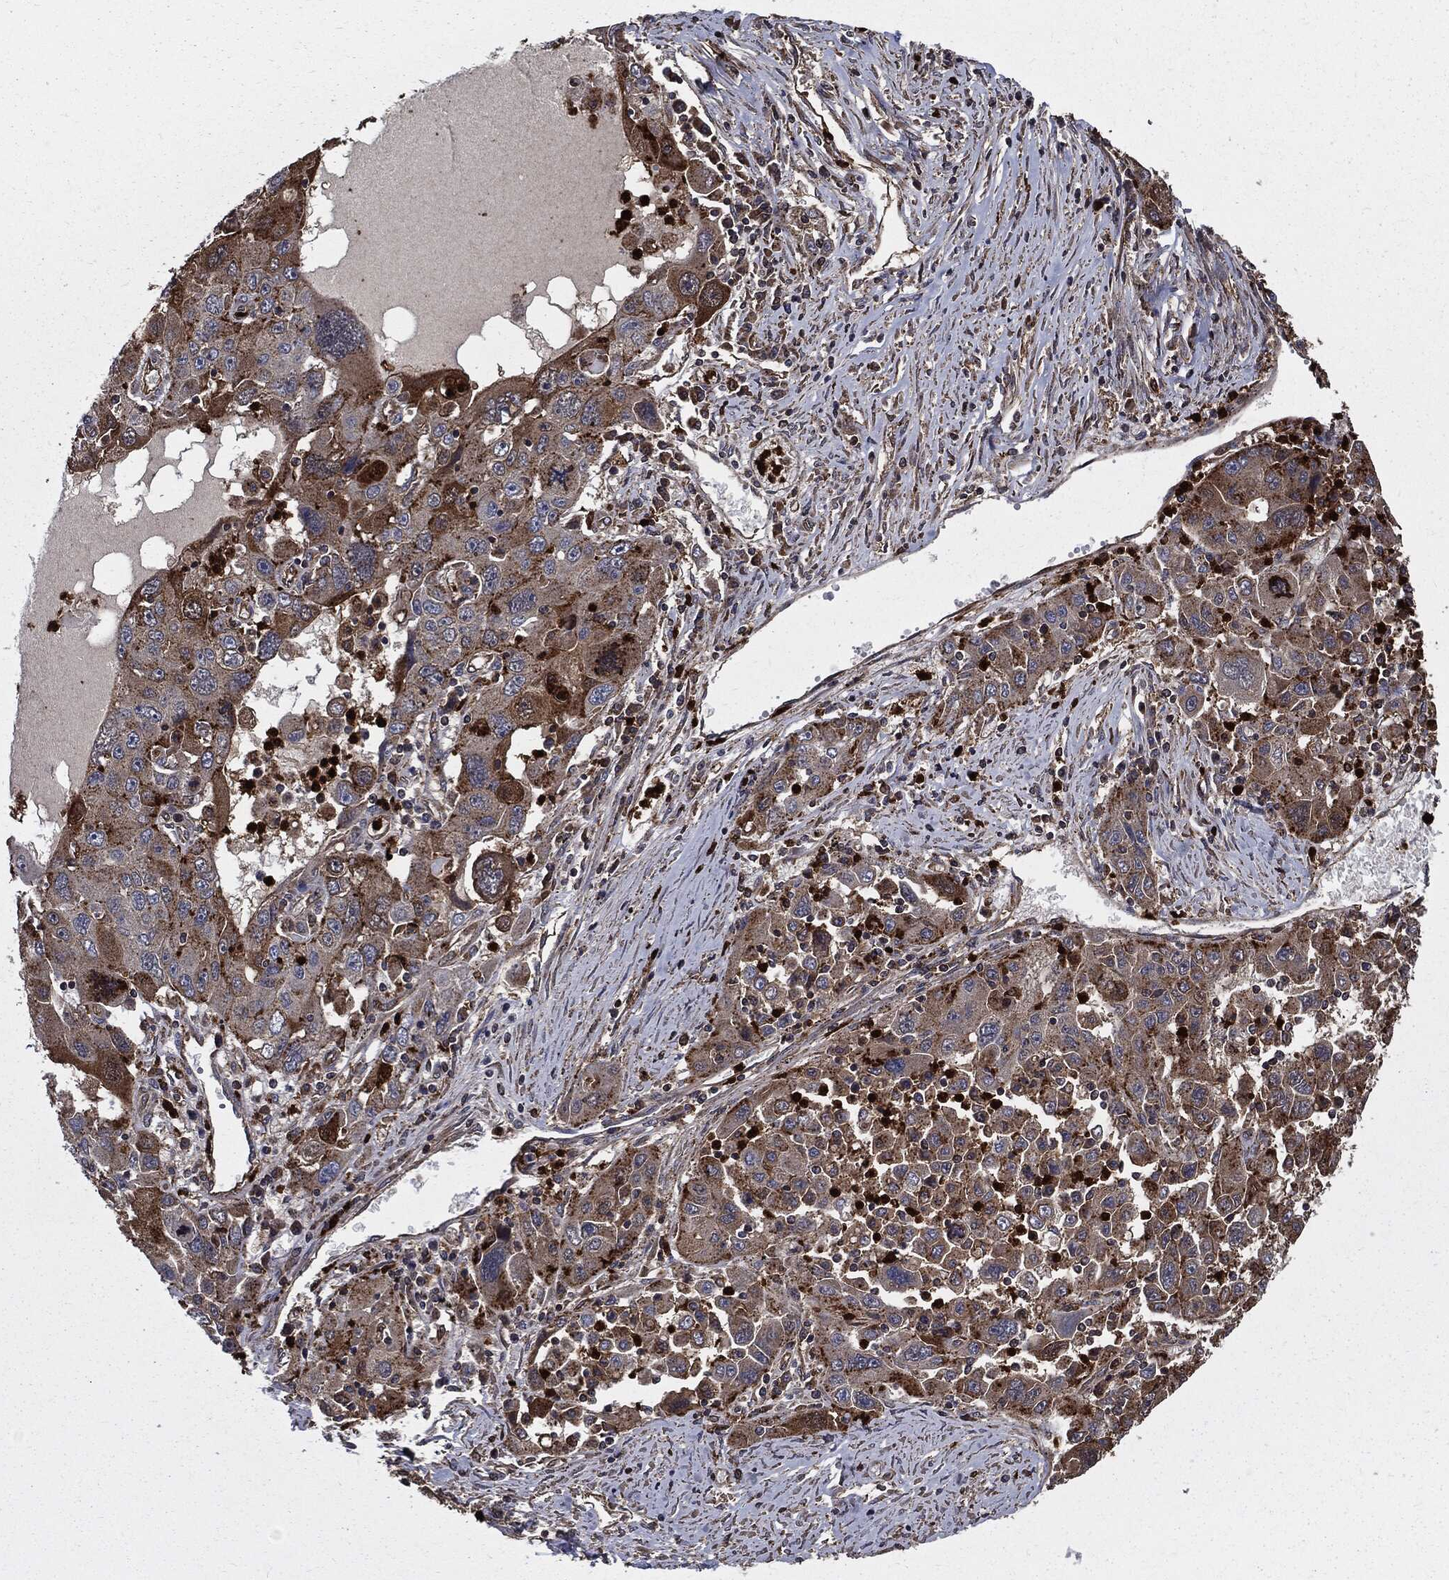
{"staining": {"intensity": "moderate", "quantity": "25%-75%", "location": "cytoplasmic/membranous"}, "tissue": "stomach cancer", "cell_type": "Tumor cells", "image_type": "cancer", "snomed": [{"axis": "morphology", "description": "Adenocarcinoma, NOS"}, {"axis": "topography", "description": "Stomach"}], "caption": "Immunohistochemistry (IHC) of human stomach cancer (adenocarcinoma) exhibits medium levels of moderate cytoplasmic/membranous expression in approximately 25%-75% of tumor cells.", "gene": "PDCD6IP", "patient": {"sex": "male", "age": 56}}